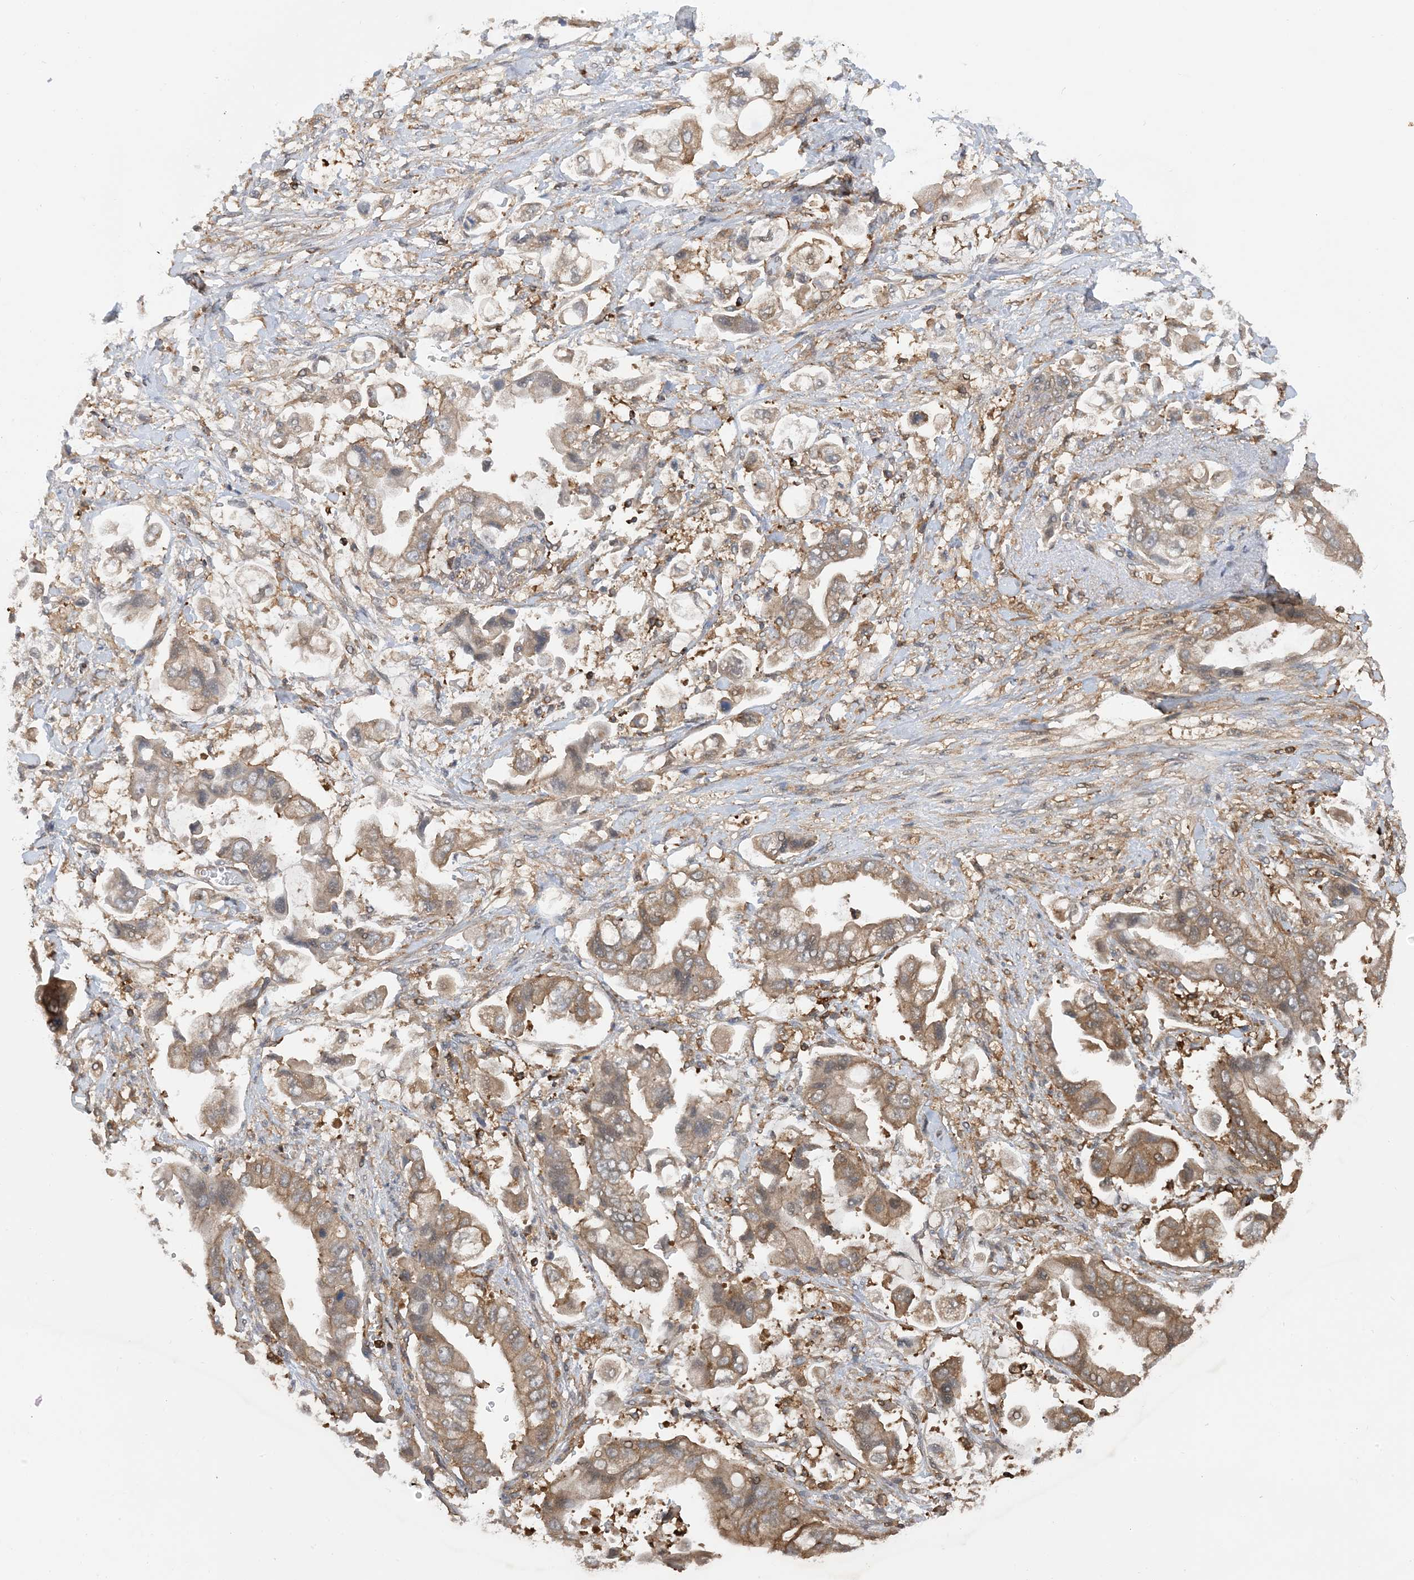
{"staining": {"intensity": "moderate", "quantity": "25%-75%", "location": "cytoplasmic/membranous"}, "tissue": "stomach cancer", "cell_type": "Tumor cells", "image_type": "cancer", "snomed": [{"axis": "morphology", "description": "Adenocarcinoma, NOS"}, {"axis": "topography", "description": "Stomach"}], "caption": "Adenocarcinoma (stomach) was stained to show a protein in brown. There is medium levels of moderate cytoplasmic/membranous staining in approximately 25%-75% of tumor cells.", "gene": "CAPZB", "patient": {"sex": "male", "age": 62}}